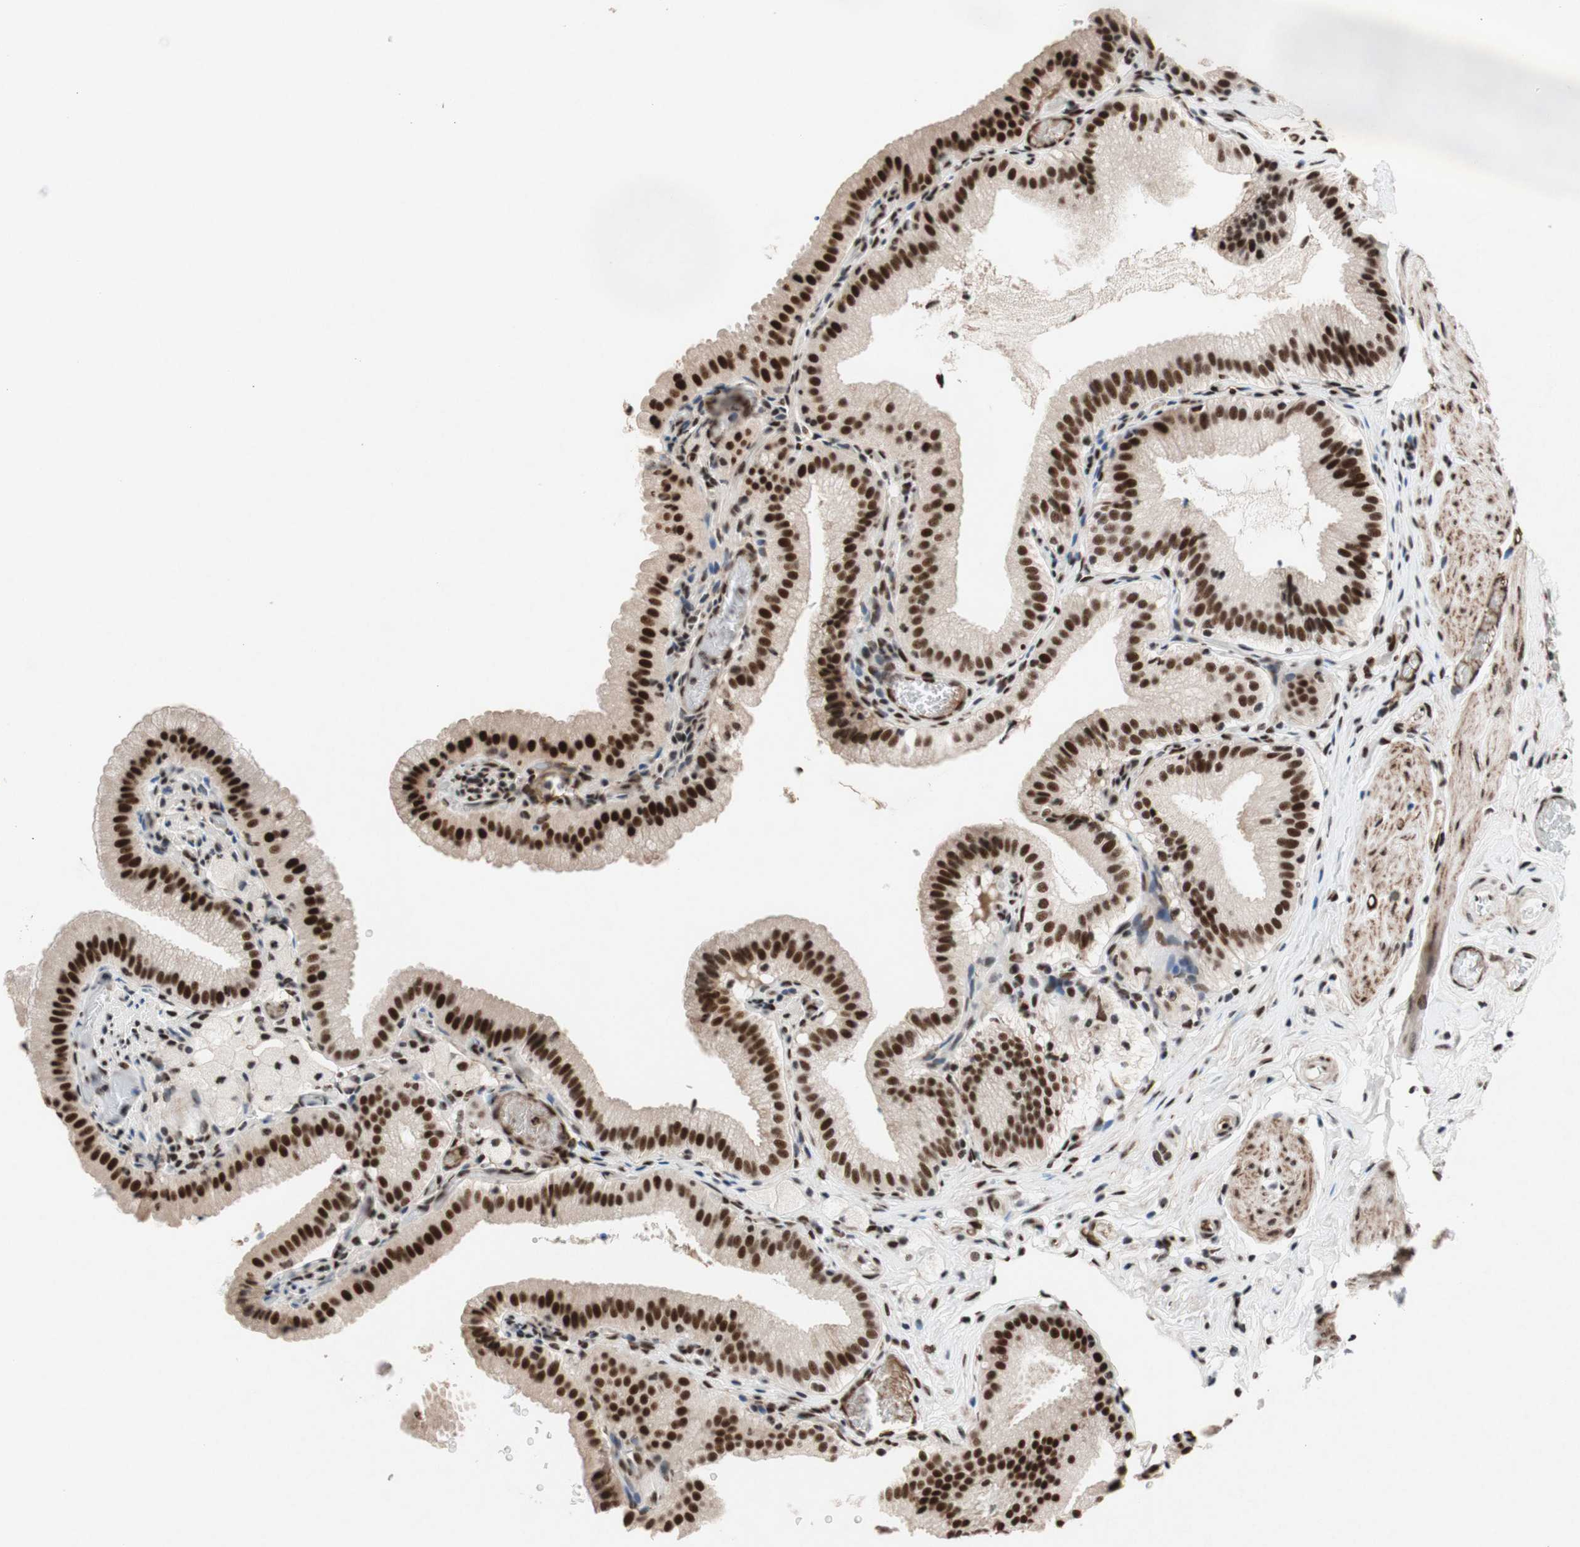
{"staining": {"intensity": "strong", "quantity": ">75%", "location": "nuclear"}, "tissue": "gallbladder", "cell_type": "Glandular cells", "image_type": "normal", "snomed": [{"axis": "morphology", "description": "Normal tissue, NOS"}, {"axis": "topography", "description": "Gallbladder"}], "caption": "A photomicrograph of gallbladder stained for a protein reveals strong nuclear brown staining in glandular cells. (DAB (3,3'-diaminobenzidine) IHC with brightfield microscopy, high magnification).", "gene": "TLE1", "patient": {"sex": "male", "age": 54}}